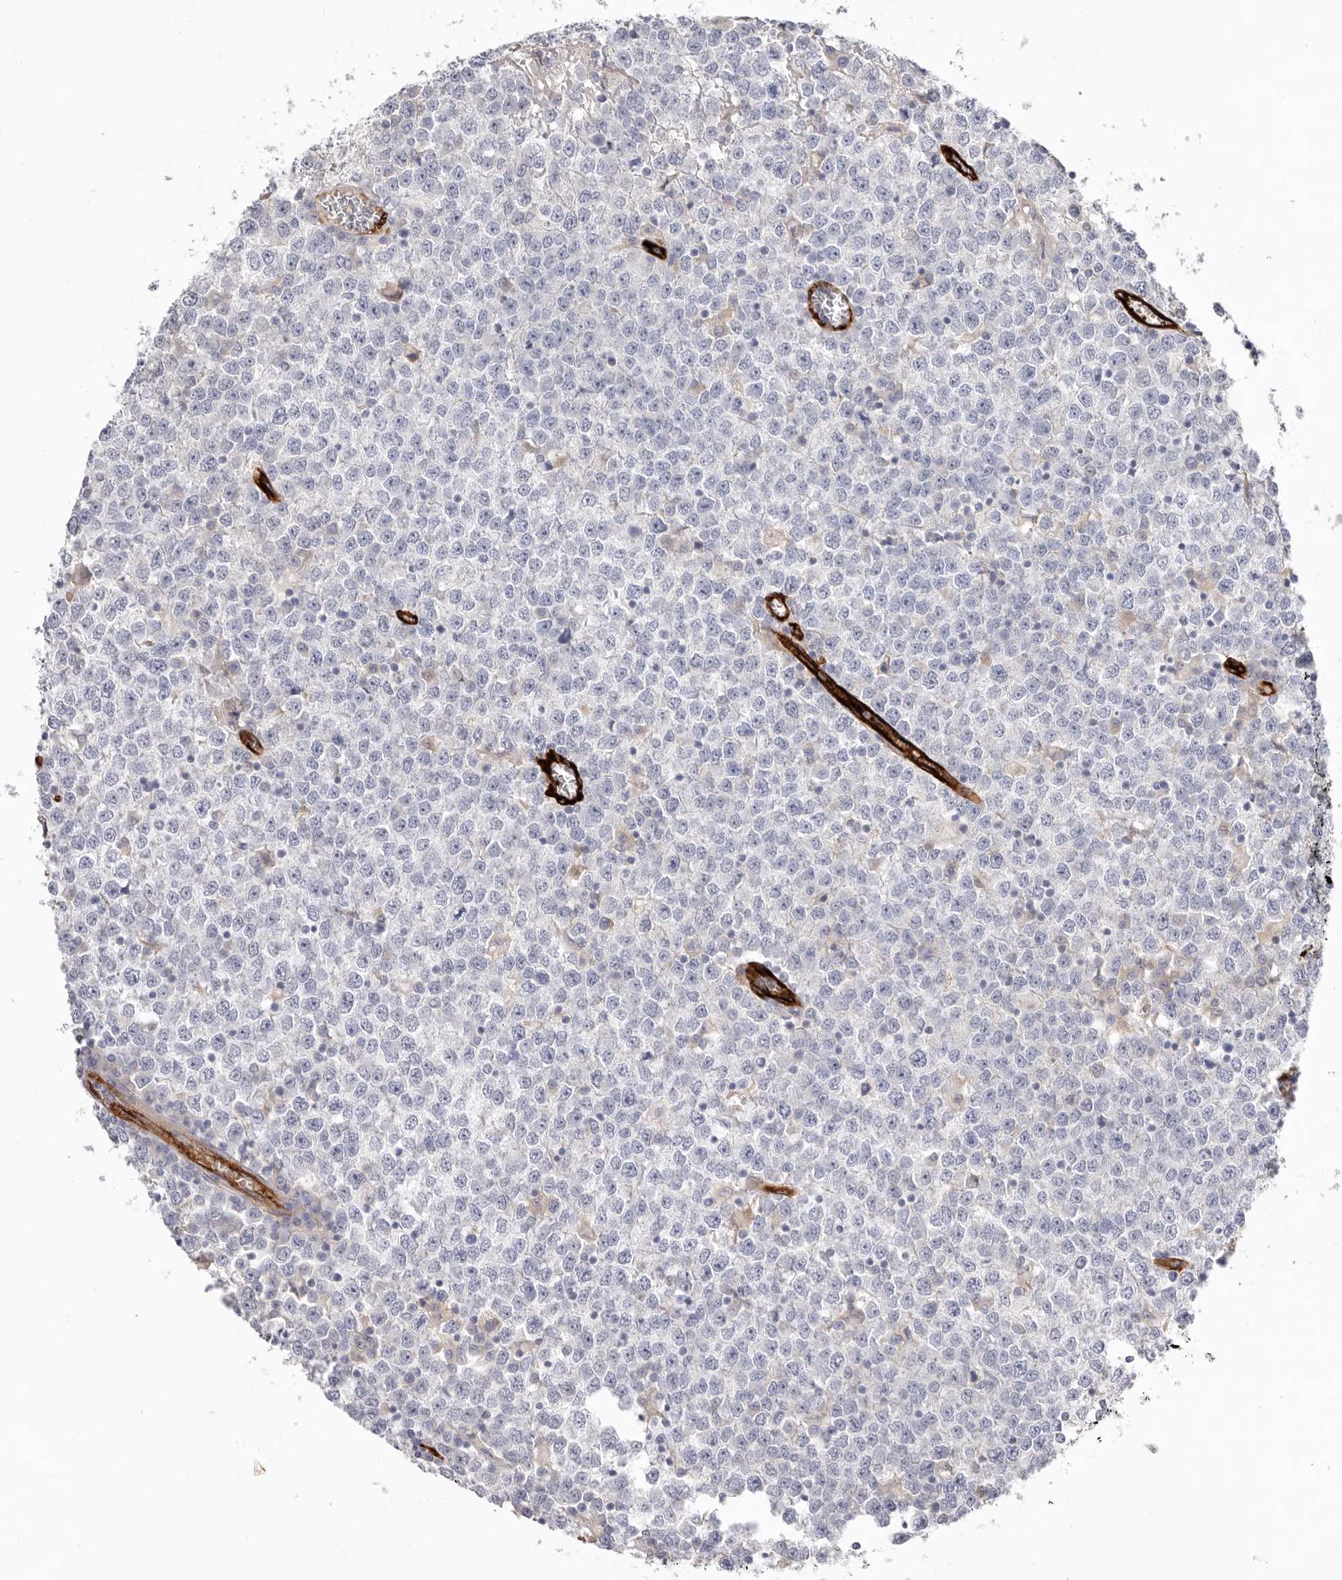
{"staining": {"intensity": "negative", "quantity": "none", "location": "none"}, "tissue": "testis cancer", "cell_type": "Tumor cells", "image_type": "cancer", "snomed": [{"axis": "morphology", "description": "Seminoma, NOS"}, {"axis": "topography", "description": "Testis"}], "caption": "Immunohistochemistry histopathology image of neoplastic tissue: testis cancer (seminoma) stained with DAB exhibits no significant protein positivity in tumor cells.", "gene": "LRRC66", "patient": {"sex": "male", "age": 65}}